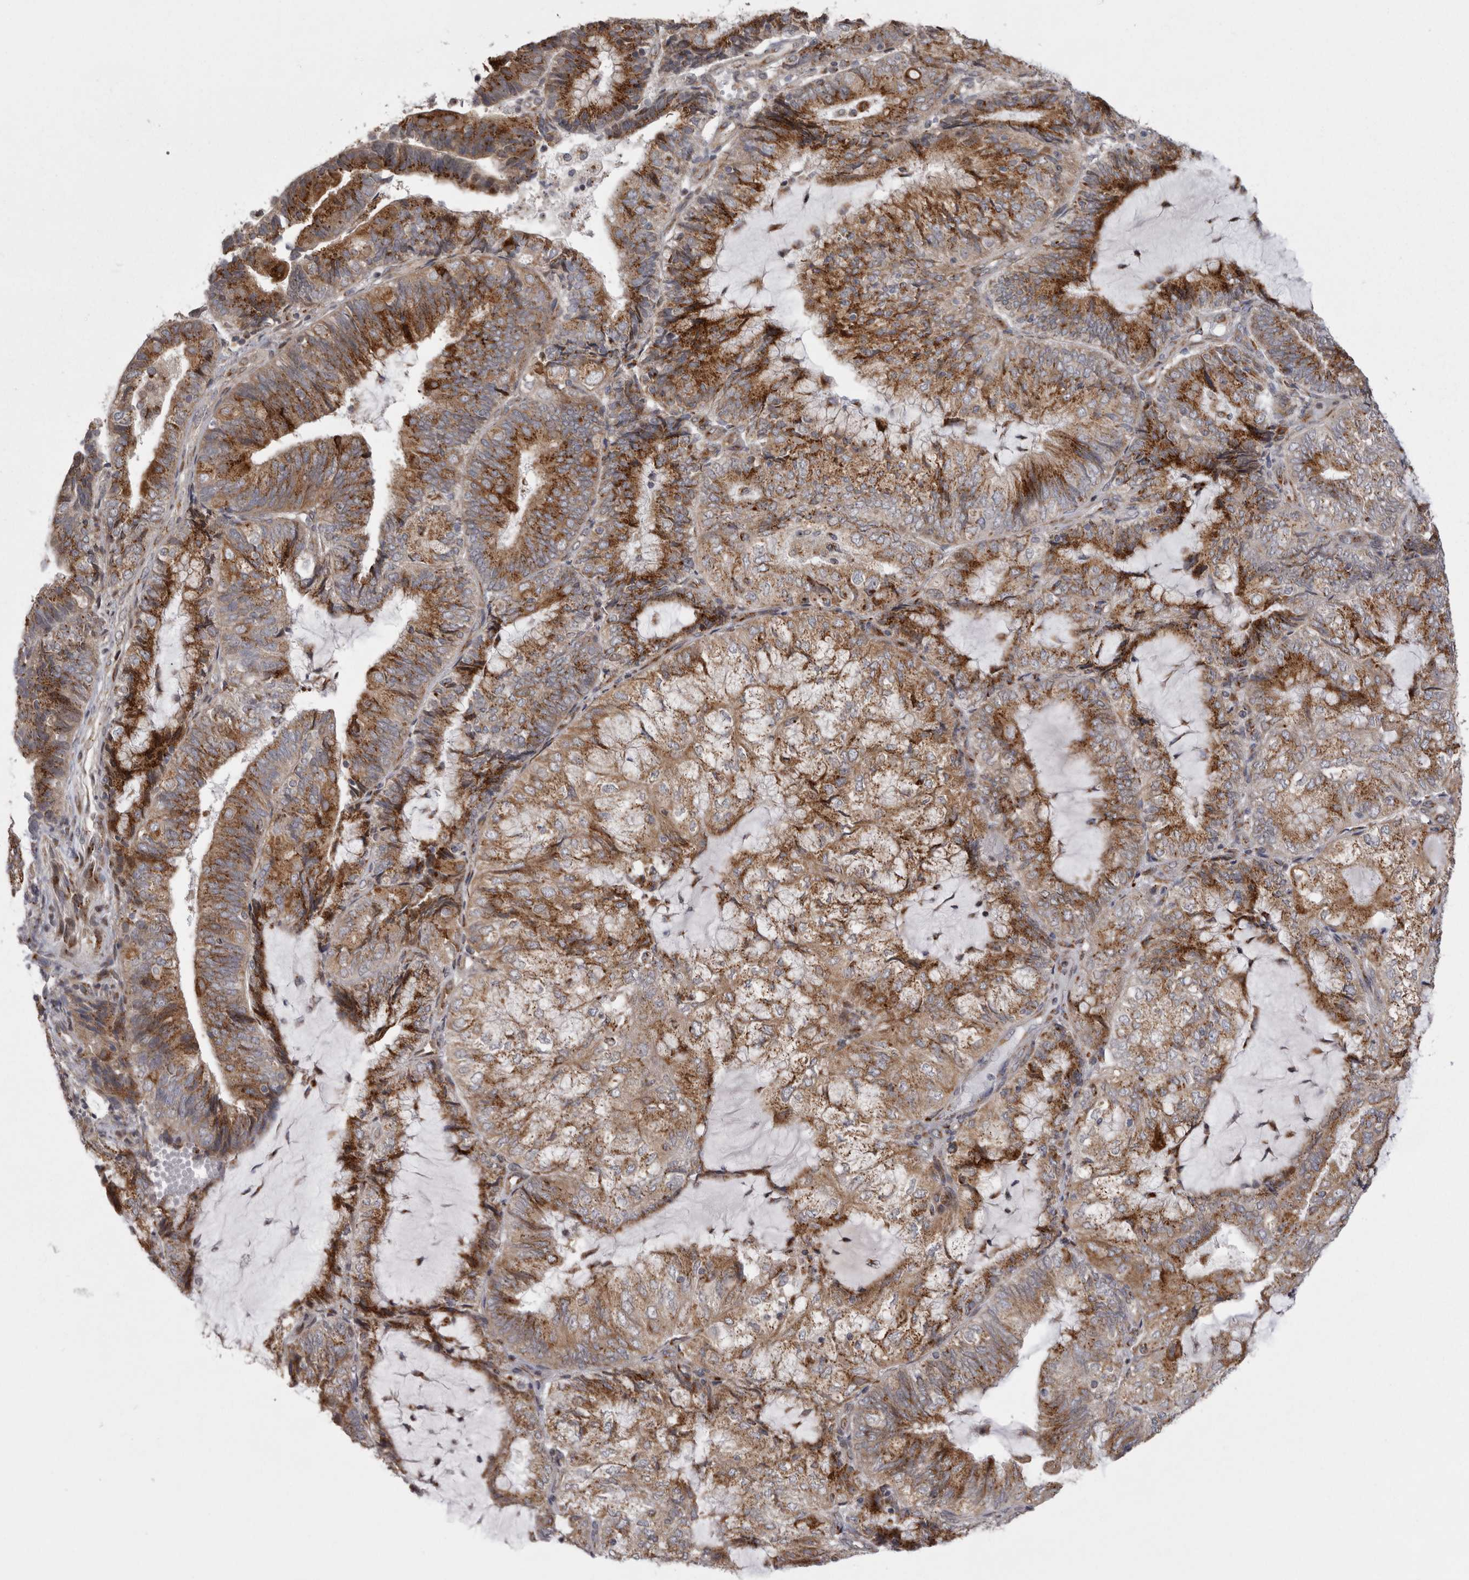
{"staining": {"intensity": "moderate", "quantity": ">75%", "location": "cytoplasmic/membranous"}, "tissue": "endometrial cancer", "cell_type": "Tumor cells", "image_type": "cancer", "snomed": [{"axis": "morphology", "description": "Adenocarcinoma, NOS"}, {"axis": "topography", "description": "Endometrium"}], "caption": "This photomicrograph reveals endometrial adenocarcinoma stained with IHC to label a protein in brown. The cytoplasmic/membranous of tumor cells show moderate positivity for the protein. Nuclei are counter-stained blue.", "gene": "WDR47", "patient": {"sex": "female", "age": 81}}